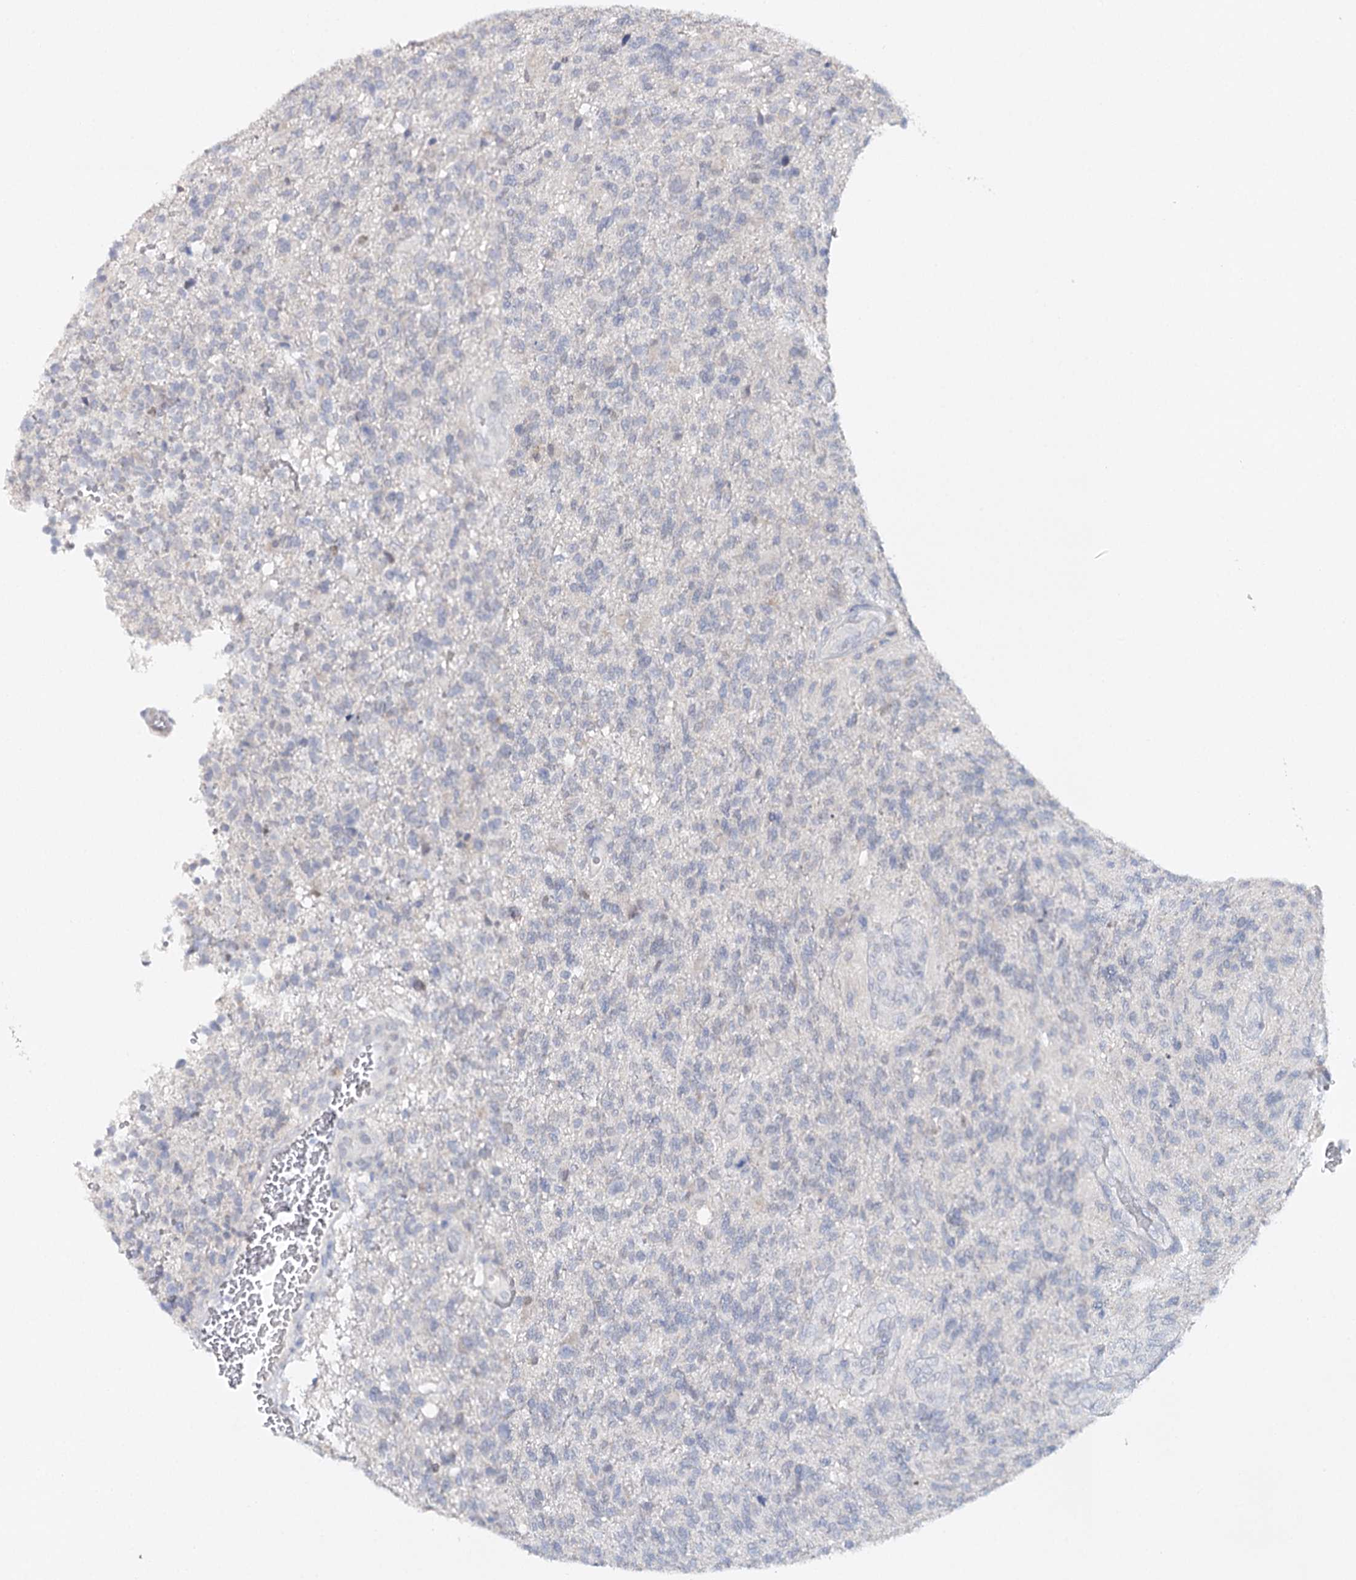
{"staining": {"intensity": "negative", "quantity": "none", "location": "none"}, "tissue": "glioma", "cell_type": "Tumor cells", "image_type": "cancer", "snomed": [{"axis": "morphology", "description": "Glioma, malignant, High grade"}, {"axis": "topography", "description": "Brain"}], "caption": "Malignant high-grade glioma stained for a protein using immunohistochemistry demonstrates no expression tumor cells.", "gene": "TP53", "patient": {"sex": "male", "age": 56}}